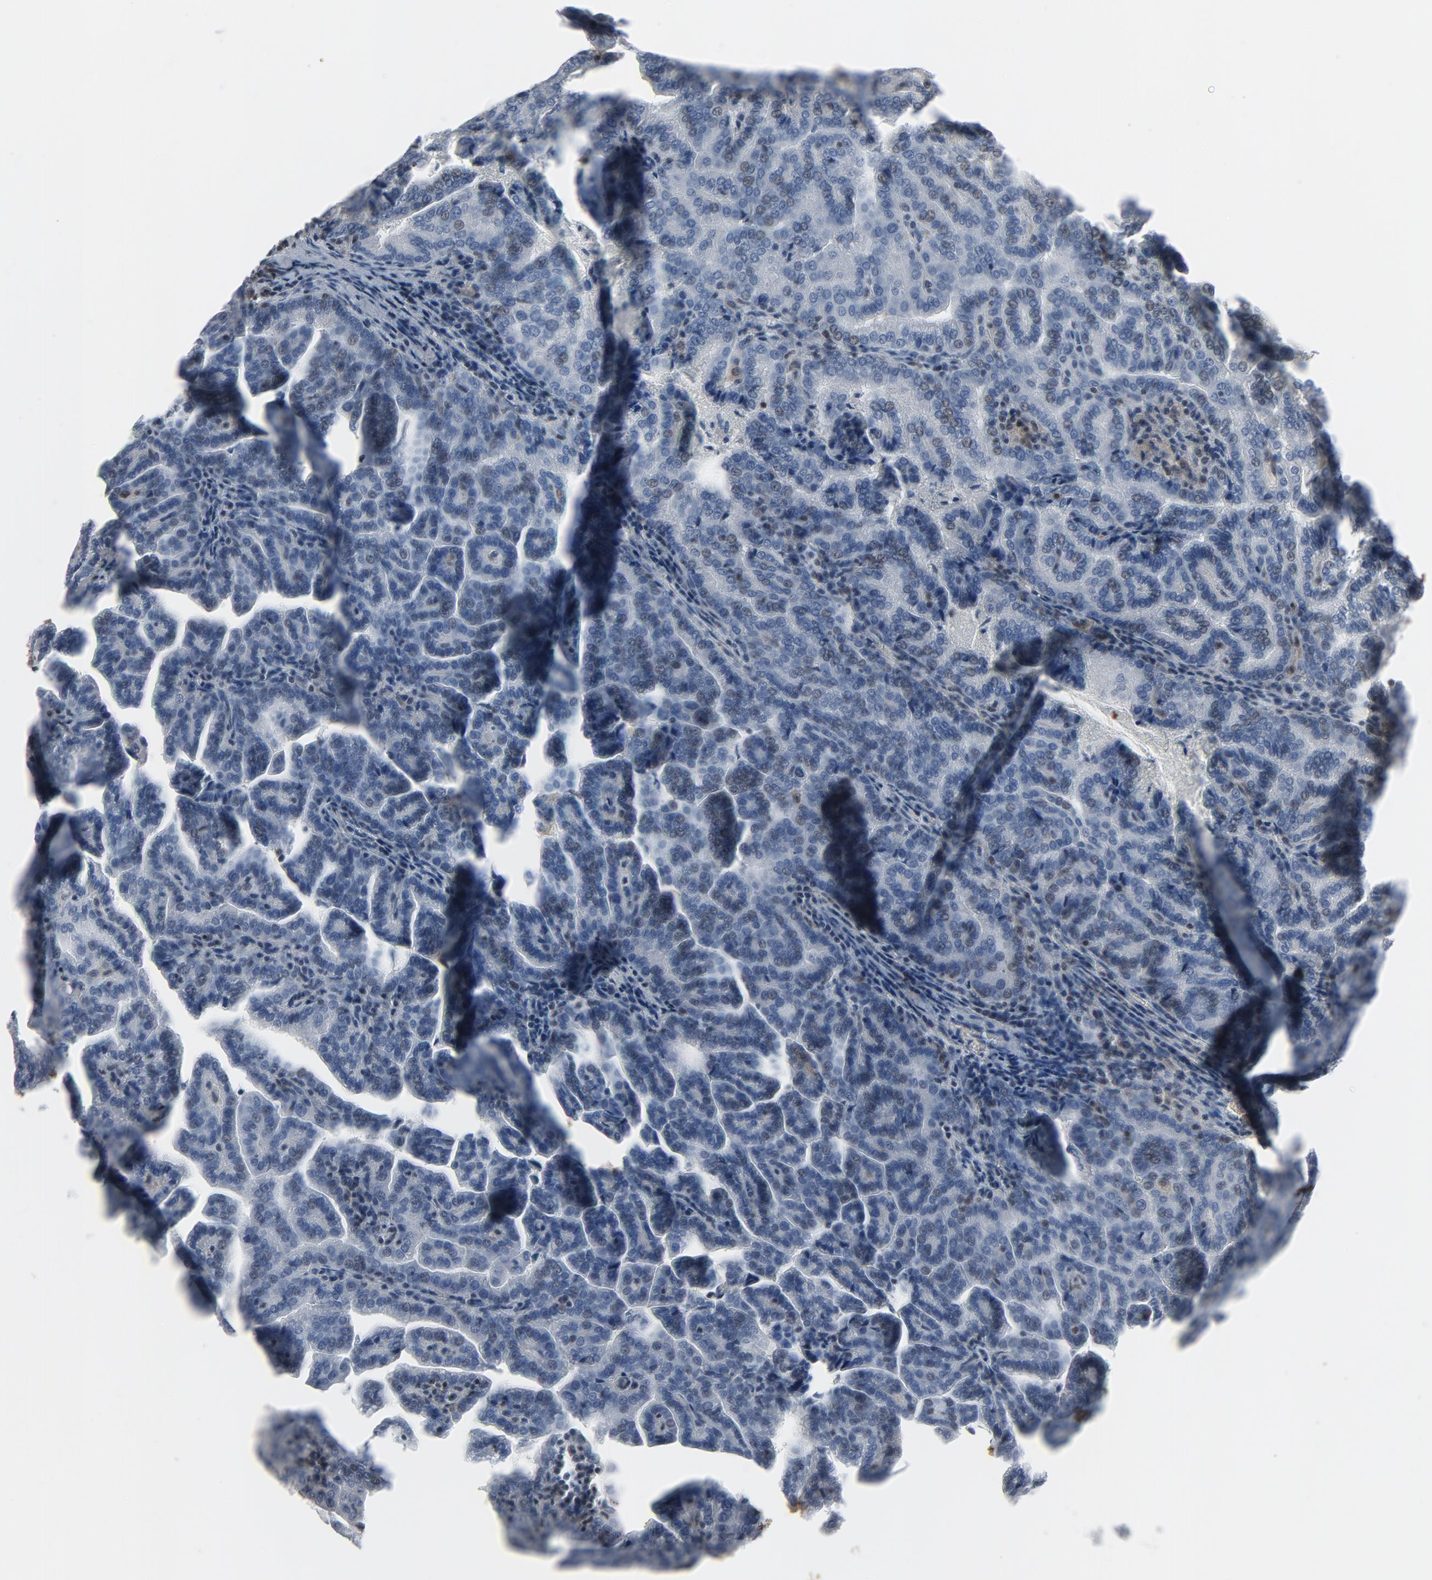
{"staining": {"intensity": "weak", "quantity": "<25%", "location": "cytoplasmic/membranous"}, "tissue": "renal cancer", "cell_type": "Tumor cells", "image_type": "cancer", "snomed": [{"axis": "morphology", "description": "Adenocarcinoma, NOS"}, {"axis": "topography", "description": "Kidney"}], "caption": "IHC photomicrograph of human renal cancer (adenocarcinoma) stained for a protein (brown), which displays no positivity in tumor cells. Brightfield microscopy of immunohistochemistry stained with DAB (3,3'-diaminobenzidine) (brown) and hematoxylin (blue), captured at high magnification.", "gene": "STAT5A", "patient": {"sex": "male", "age": 61}}